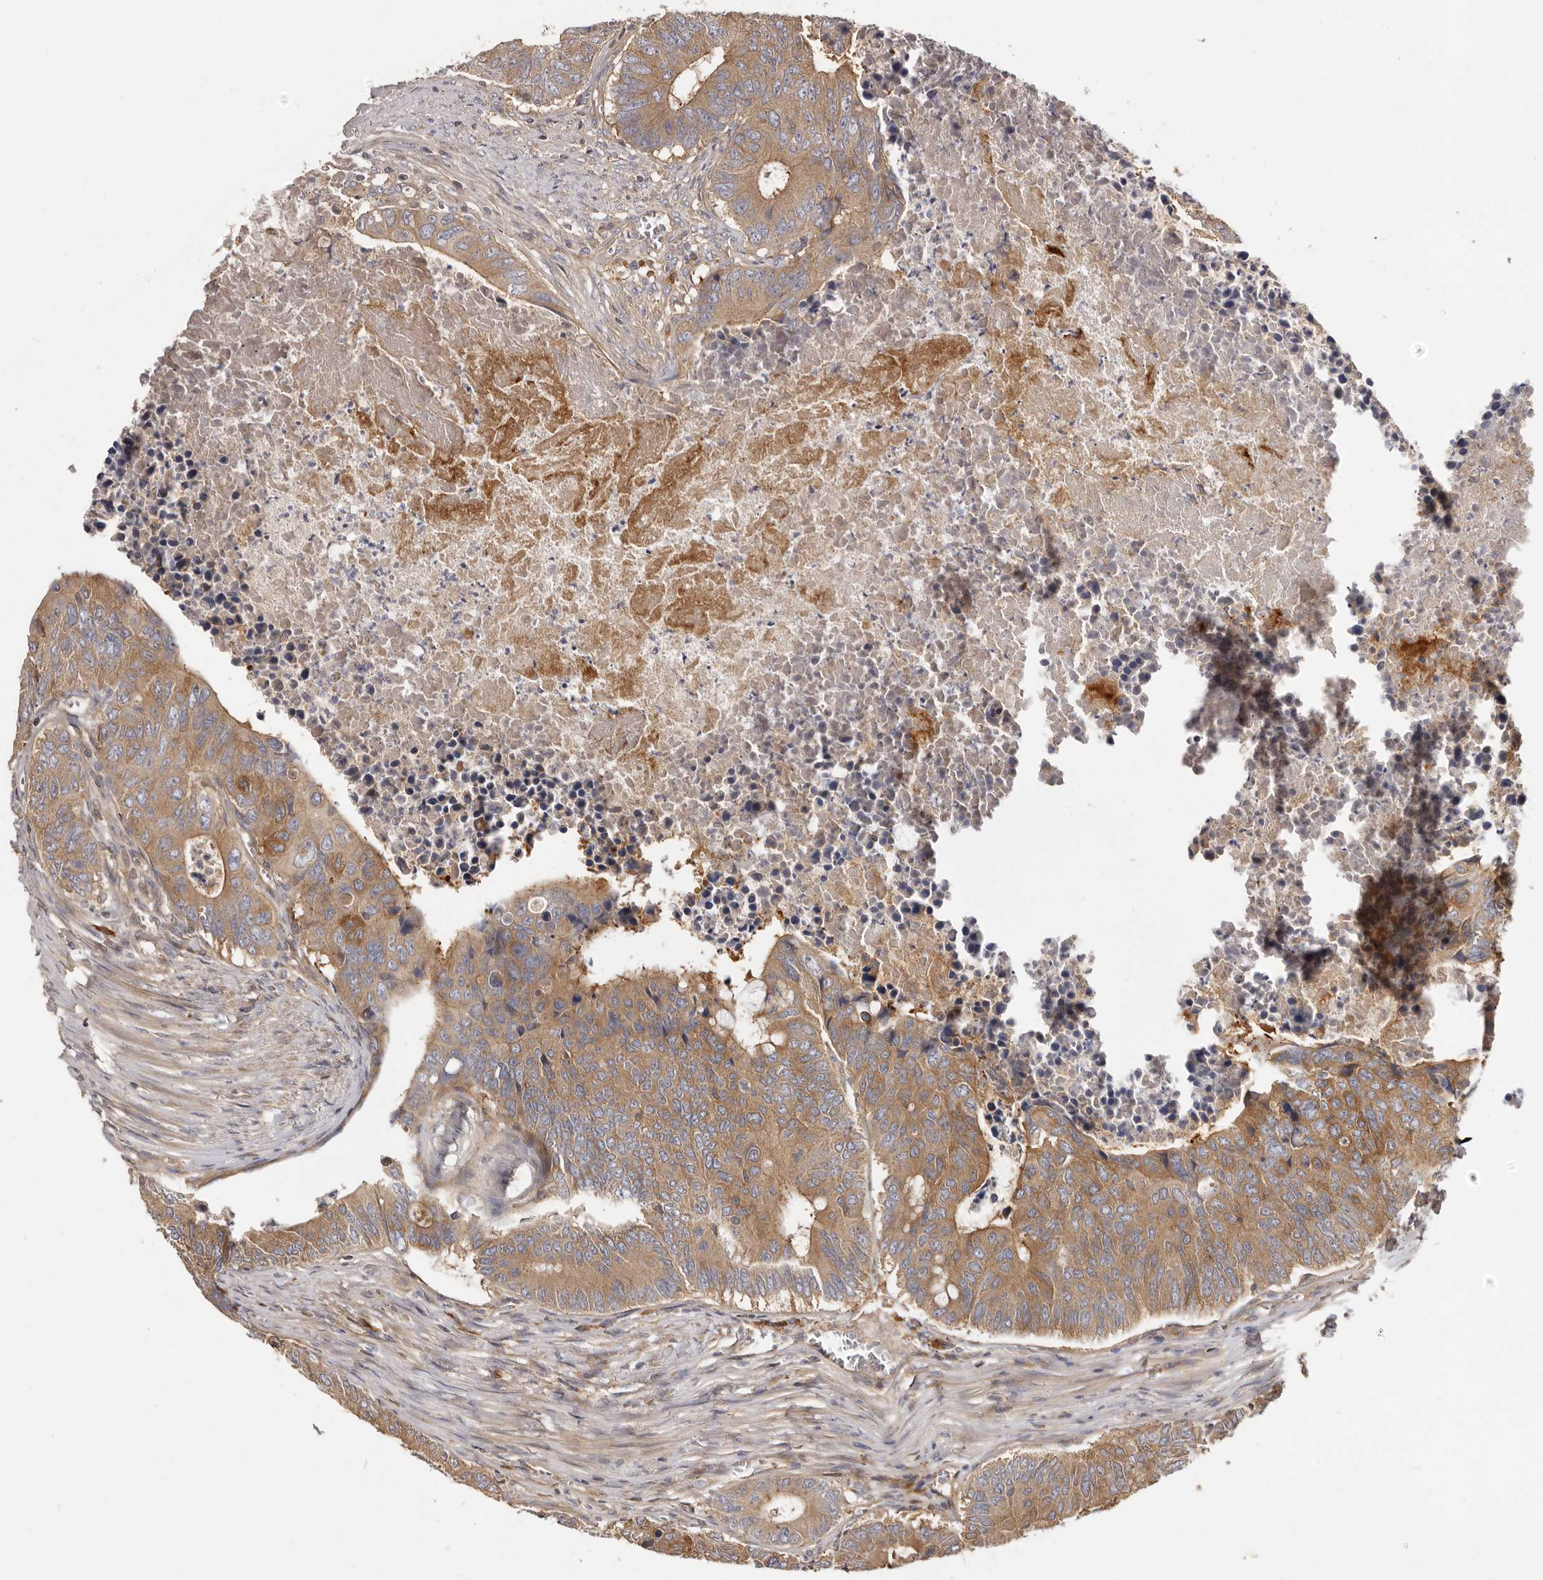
{"staining": {"intensity": "moderate", "quantity": ">75%", "location": "cytoplasmic/membranous"}, "tissue": "colorectal cancer", "cell_type": "Tumor cells", "image_type": "cancer", "snomed": [{"axis": "morphology", "description": "Adenocarcinoma, NOS"}, {"axis": "topography", "description": "Colon"}], "caption": "Colorectal cancer stained with DAB (3,3'-diaminobenzidine) immunohistochemistry (IHC) exhibits medium levels of moderate cytoplasmic/membranous positivity in approximately >75% of tumor cells. (brown staining indicates protein expression, while blue staining denotes nuclei).", "gene": "ADAMTS20", "patient": {"sex": "male", "age": 87}}